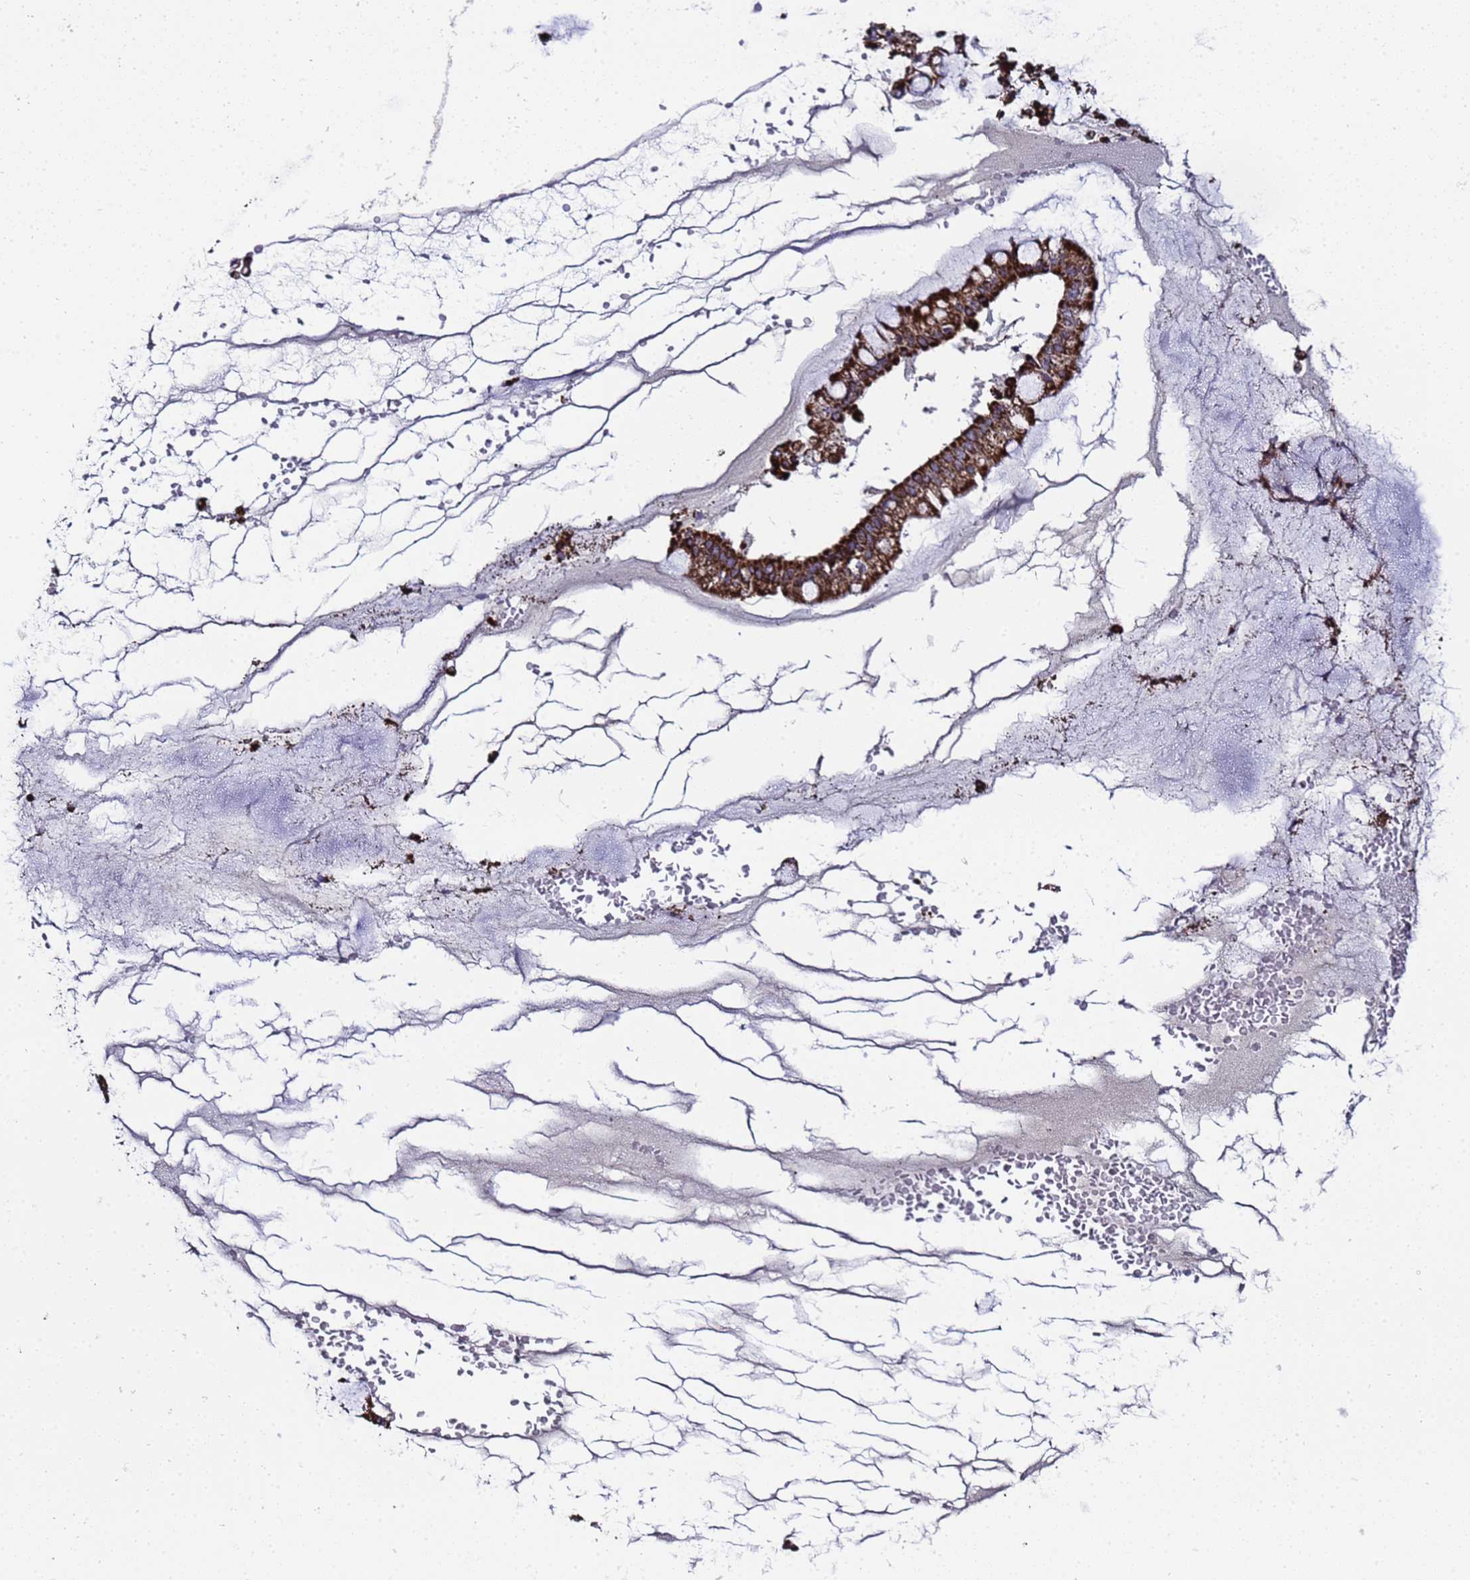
{"staining": {"intensity": "strong", "quantity": ">75%", "location": "cytoplasmic/membranous"}, "tissue": "ovarian cancer", "cell_type": "Tumor cells", "image_type": "cancer", "snomed": [{"axis": "morphology", "description": "Cystadenocarcinoma, mucinous, NOS"}, {"axis": "topography", "description": "Ovary"}], "caption": "Protein staining by immunohistochemistry exhibits strong cytoplasmic/membranous staining in about >75% of tumor cells in ovarian mucinous cystadenocarcinoma.", "gene": "MRPS12", "patient": {"sex": "female", "age": 73}}